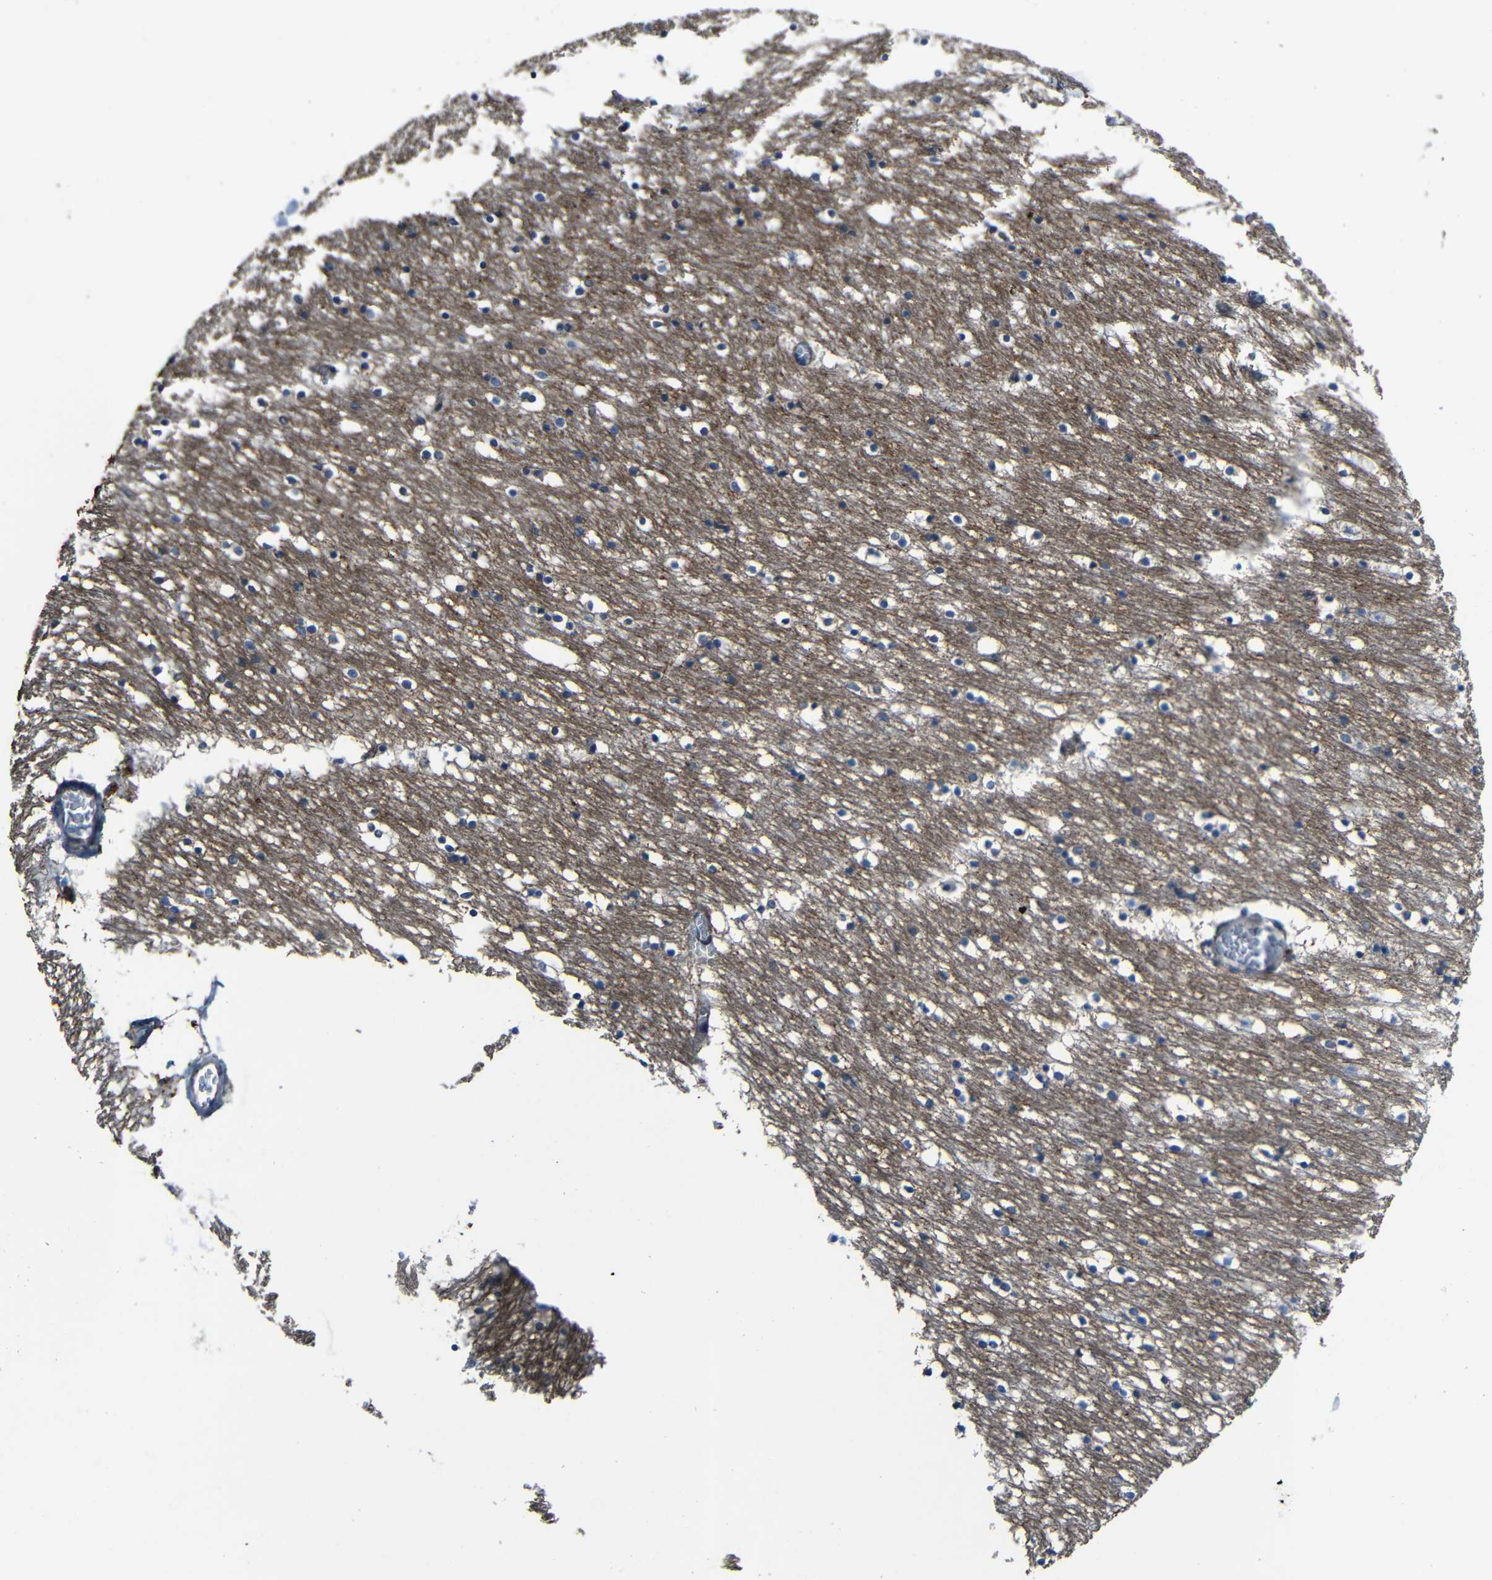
{"staining": {"intensity": "negative", "quantity": "none", "location": "none"}, "tissue": "caudate", "cell_type": "Glial cells", "image_type": "normal", "snomed": [{"axis": "morphology", "description": "Normal tissue, NOS"}, {"axis": "topography", "description": "Lateral ventricle wall"}], "caption": "The image demonstrates no staining of glial cells in benign caudate.", "gene": "DNAJC5", "patient": {"sex": "male", "age": 45}}